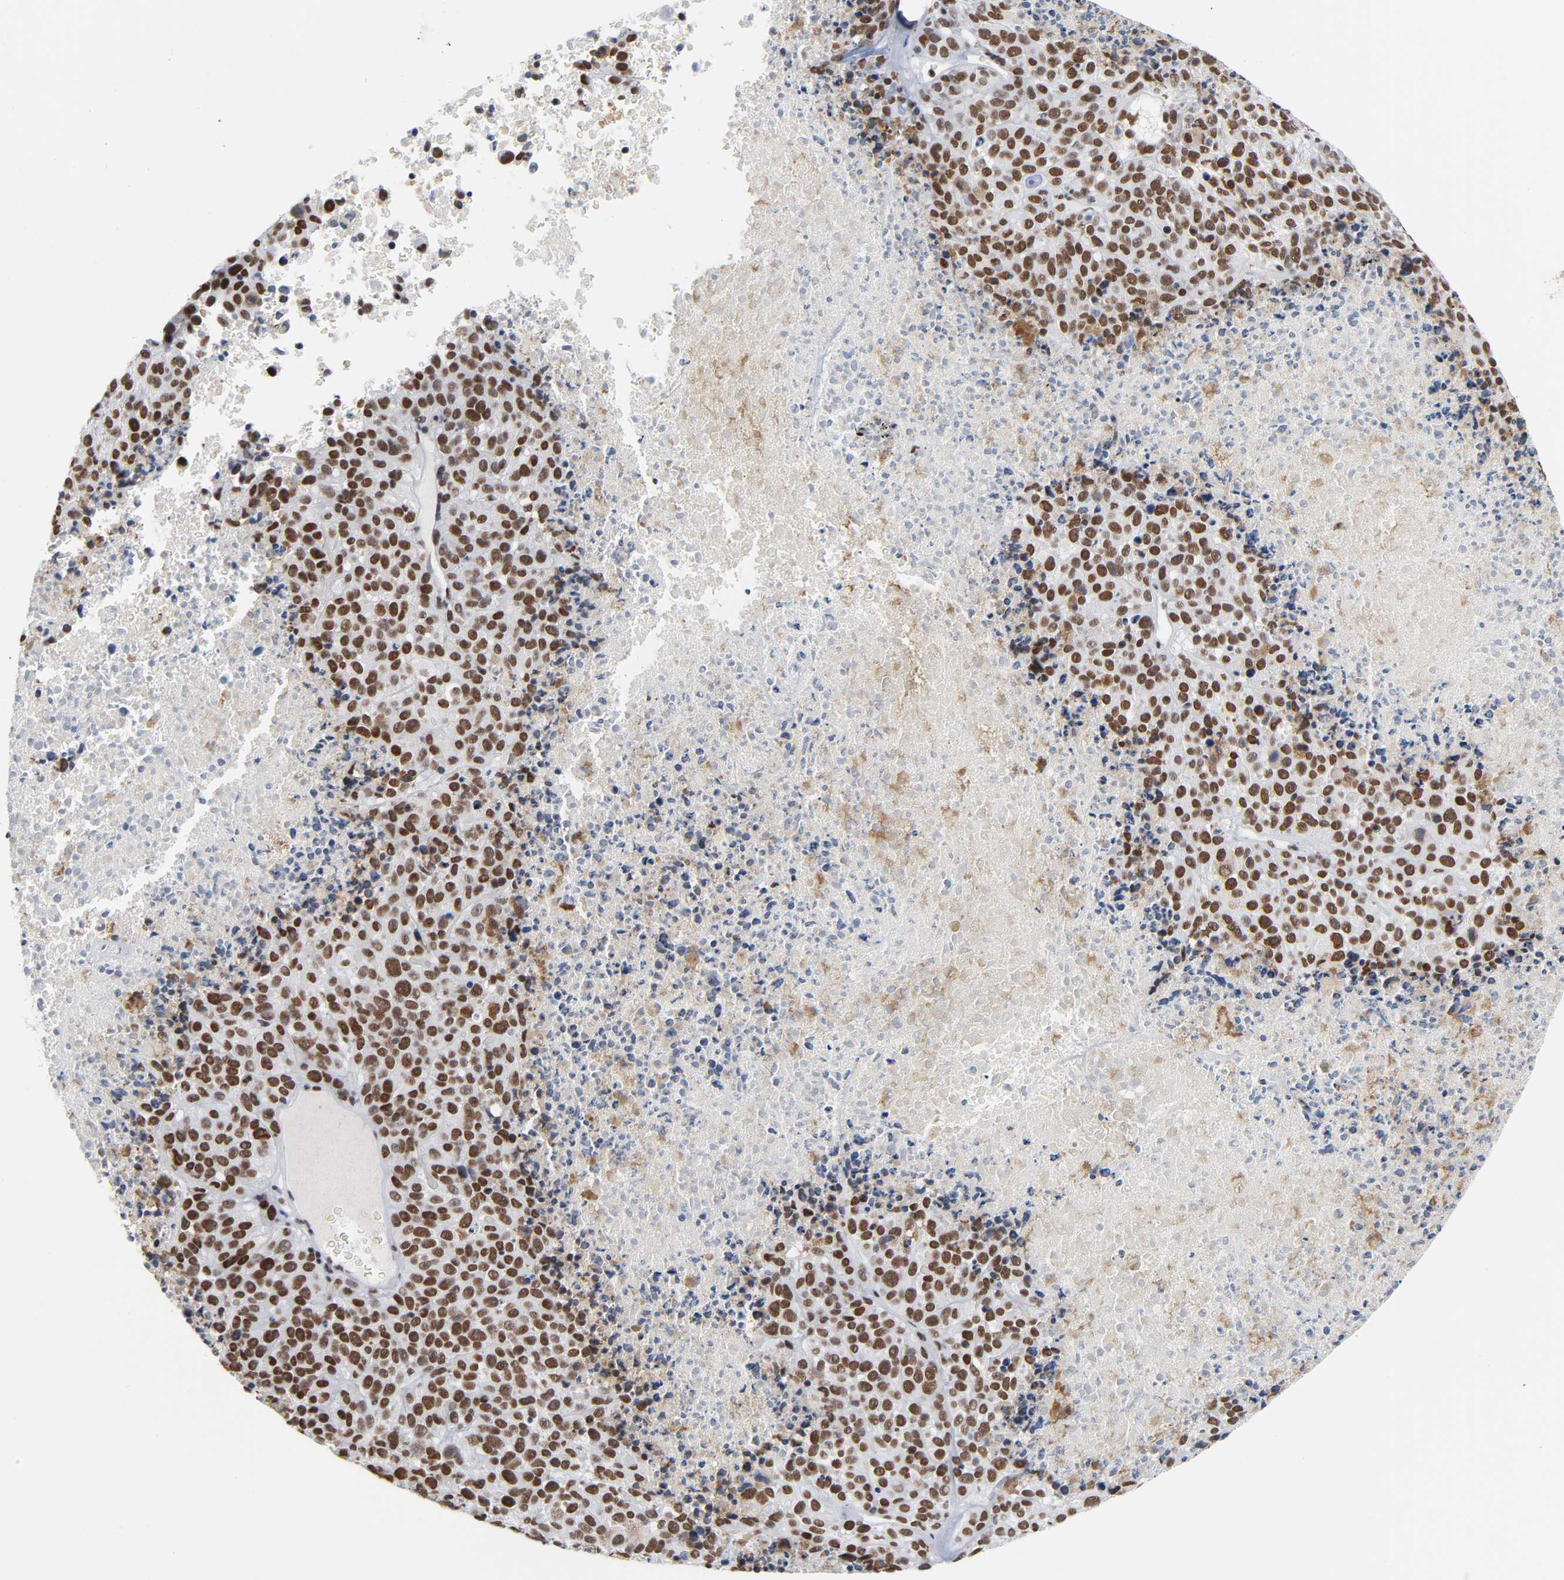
{"staining": {"intensity": "moderate", "quantity": ">75%", "location": "nuclear"}, "tissue": "melanoma", "cell_type": "Tumor cells", "image_type": "cancer", "snomed": [{"axis": "morphology", "description": "Malignant melanoma, Metastatic site"}, {"axis": "topography", "description": "Cerebral cortex"}], "caption": "This photomicrograph reveals immunohistochemistry staining of malignant melanoma (metastatic site), with medium moderate nuclear staining in about >75% of tumor cells.", "gene": "CSTF2", "patient": {"sex": "female", "age": 52}}